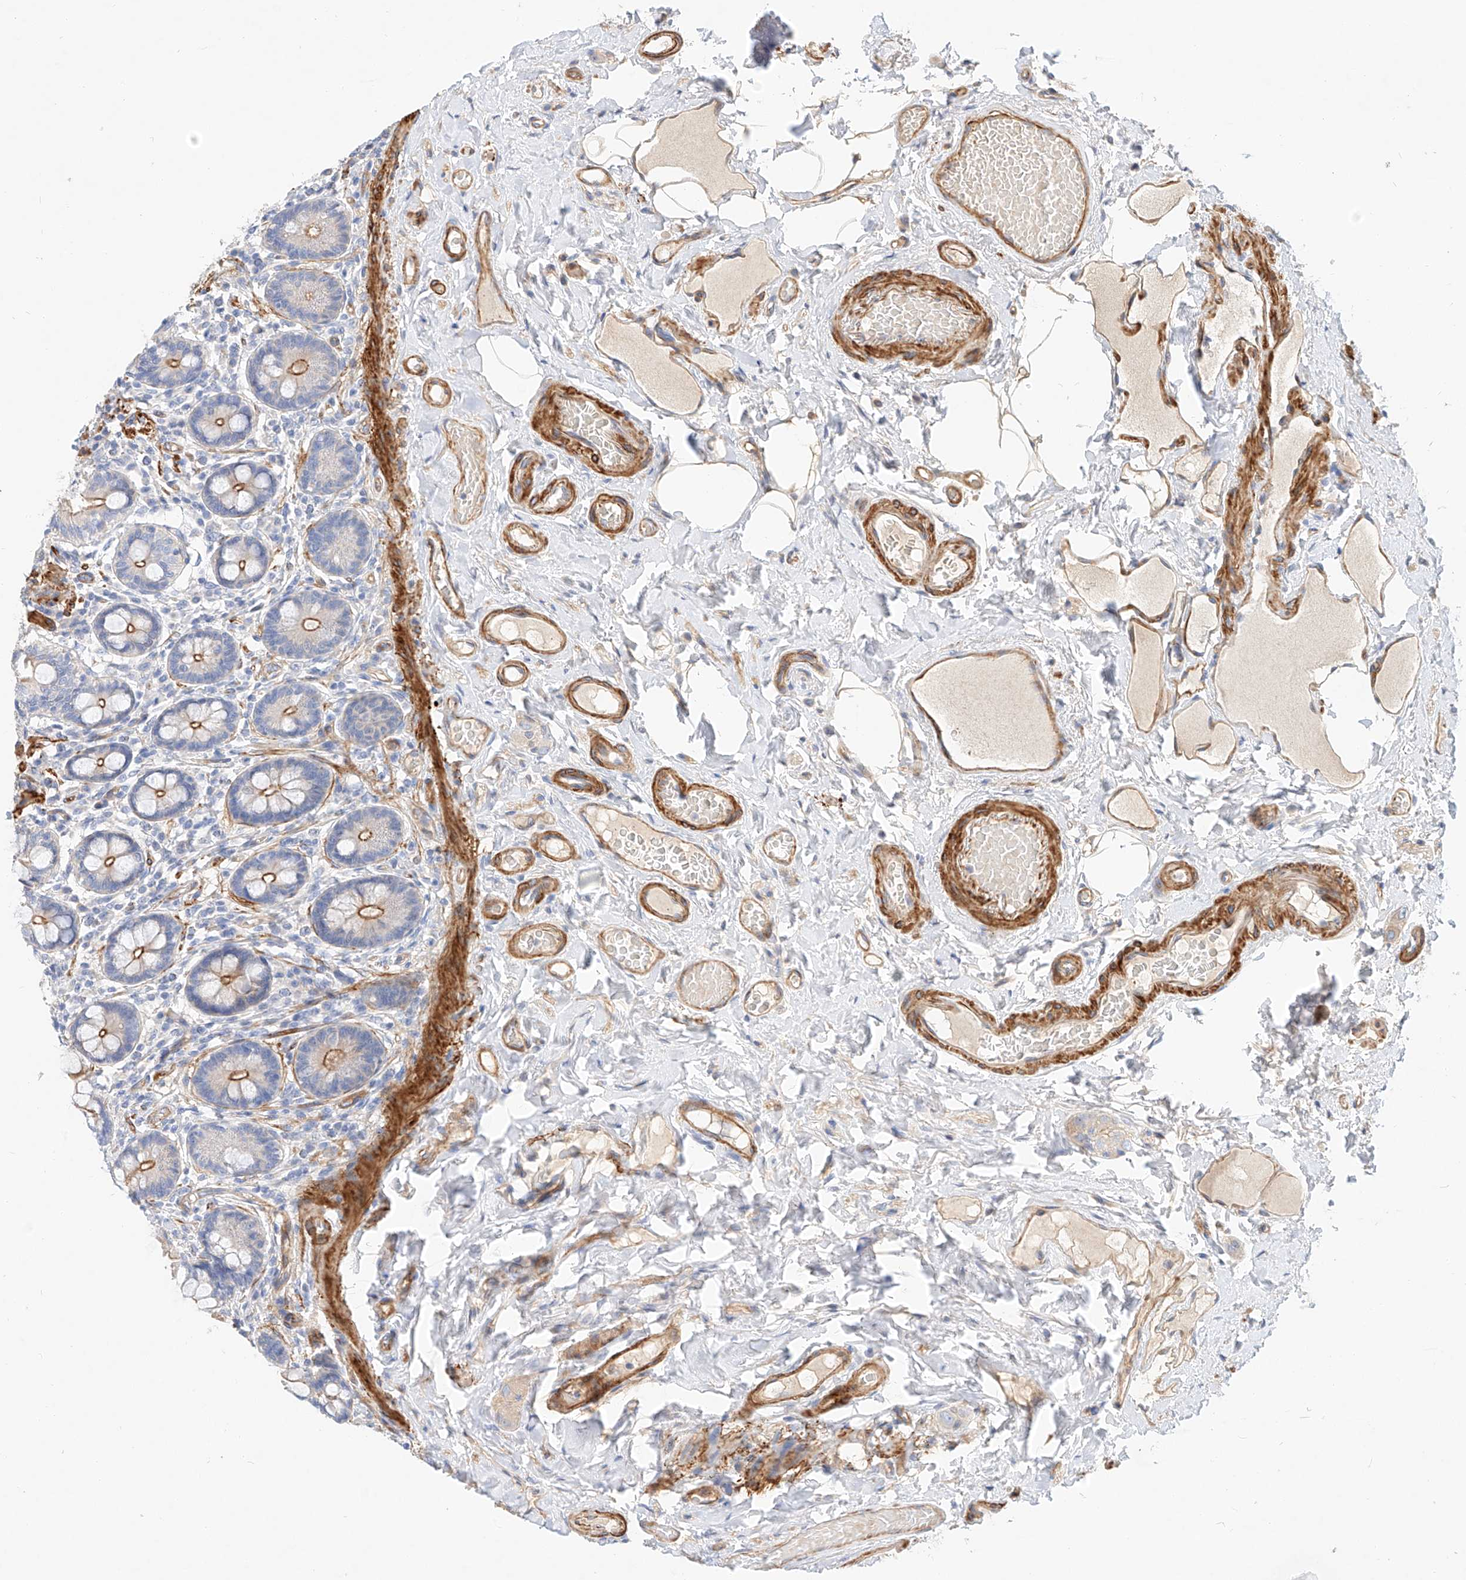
{"staining": {"intensity": "weak", "quantity": "25%-75%", "location": "cytoplasmic/membranous"}, "tissue": "small intestine", "cell_type": "Glandular cells", "image_type": "normal", "snomed": [{"axis": "morphology", "description": "Normal tissue, NOS"}, {"axis": "topography", "description": "Small intestine"}], "caption": "Brown immunohistochemical staining in unremarkable human small intestine shows weak cytoplasmic/membranous positivity in approximately 25%-75% of glandular cells. The staining is performed using DAB (3,3'-diaminobenzidine) brown chromogen to label protein expression. The nuclei are counter-stained blue using hematoxylin.", "gene": "KCNH5", "patient": {"sex": "female", "age": 64}}